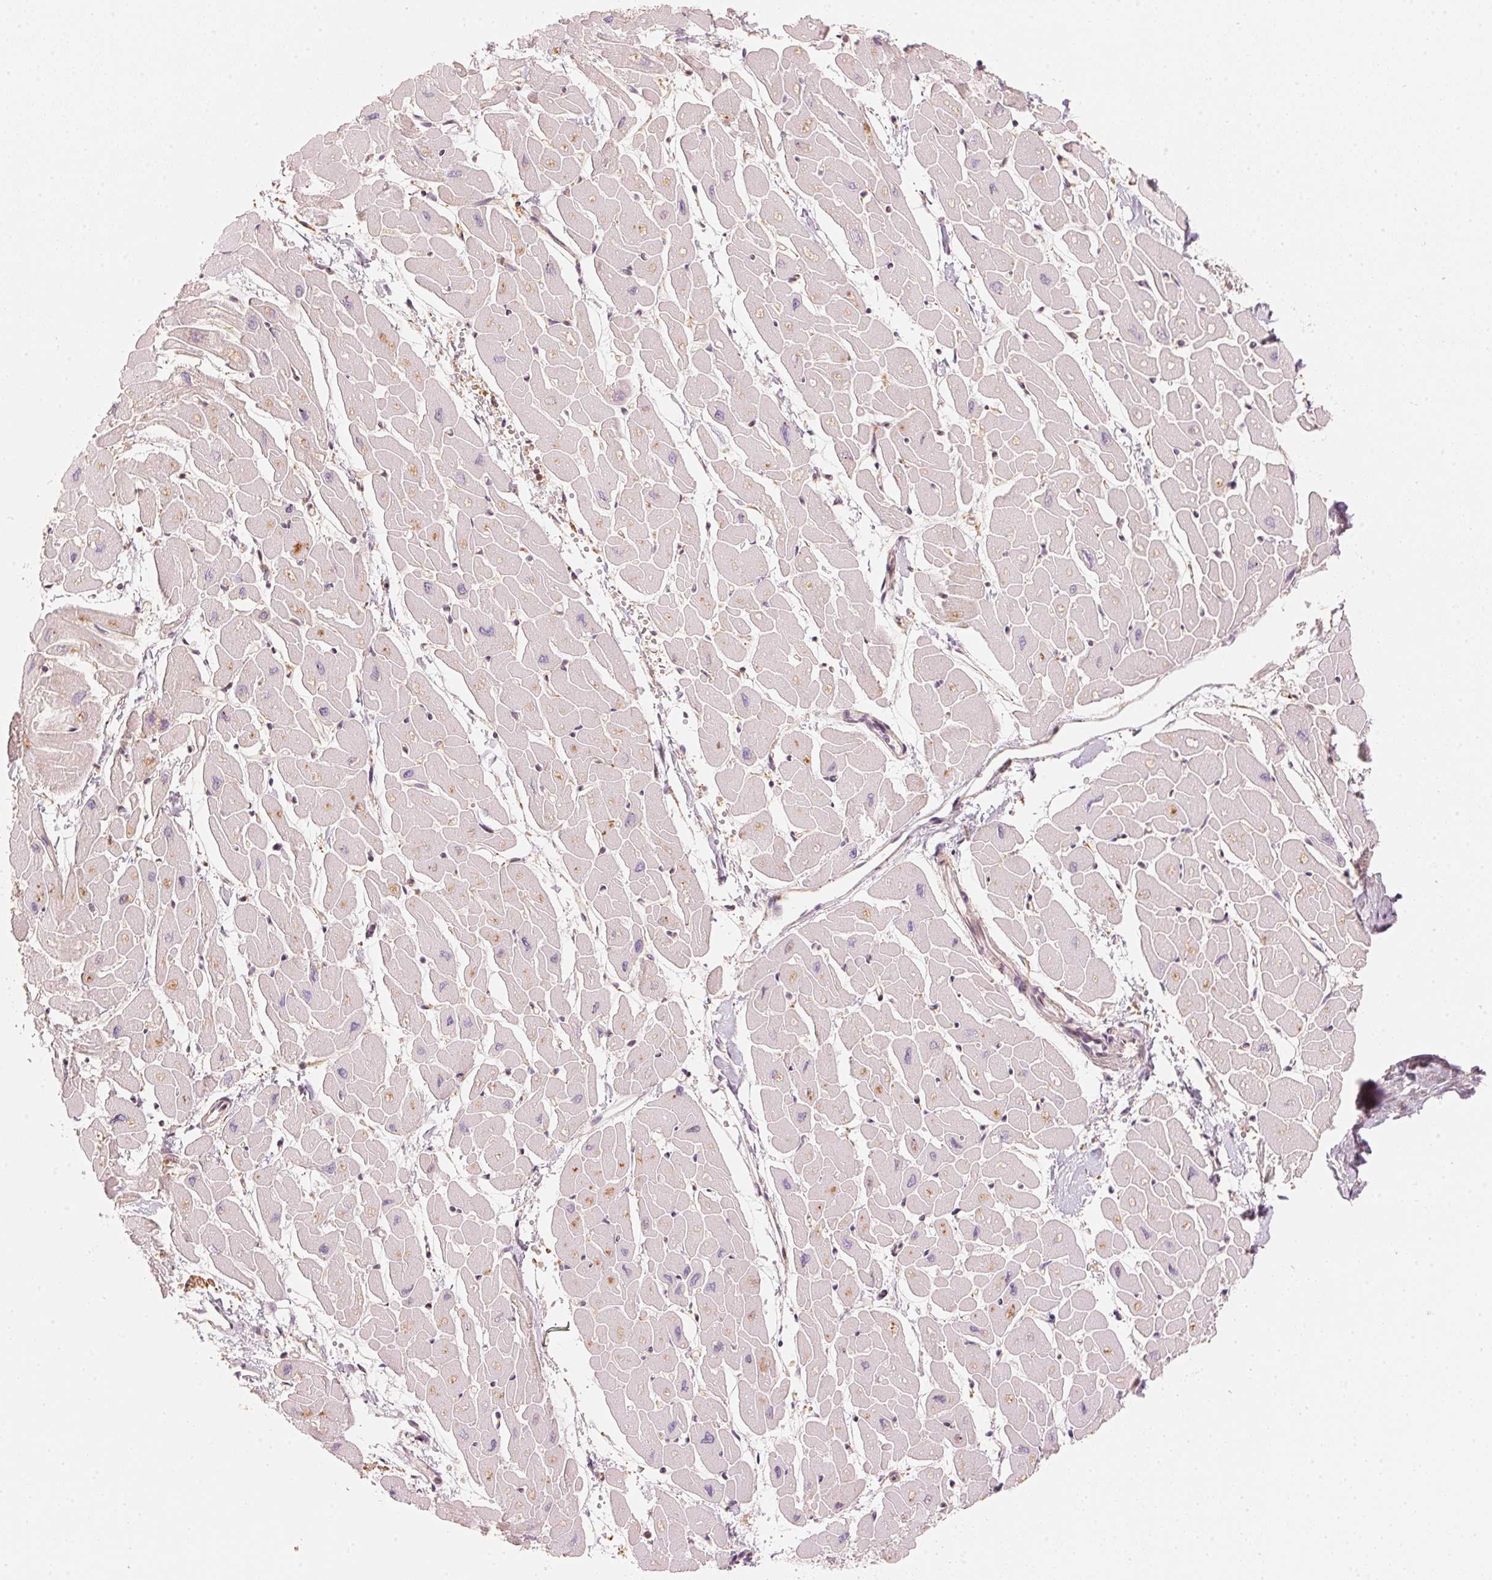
{"staining": {"intensity": "weak", "quantity": "<25%", "location": "cytoplasmic/membranous"}, "tissue": "heart muscle", "cell_type": "Cardiomyocytes", "image_type": "normal", "snomed": [{"axis": "morphology", "description": "Normal tissue, NOS"}, {"axis": "topography", "description": "Heart"}], "caption": "Immunohistochemistry image of unremarkable heart muscle: human heart muscle stained with DAB (3,3'-diaminobenzidine) exhibits no significant protein positivity in cardiomyocytes.", "gene": "PRKN", "patient": {"sex": "male", "age": 57}}